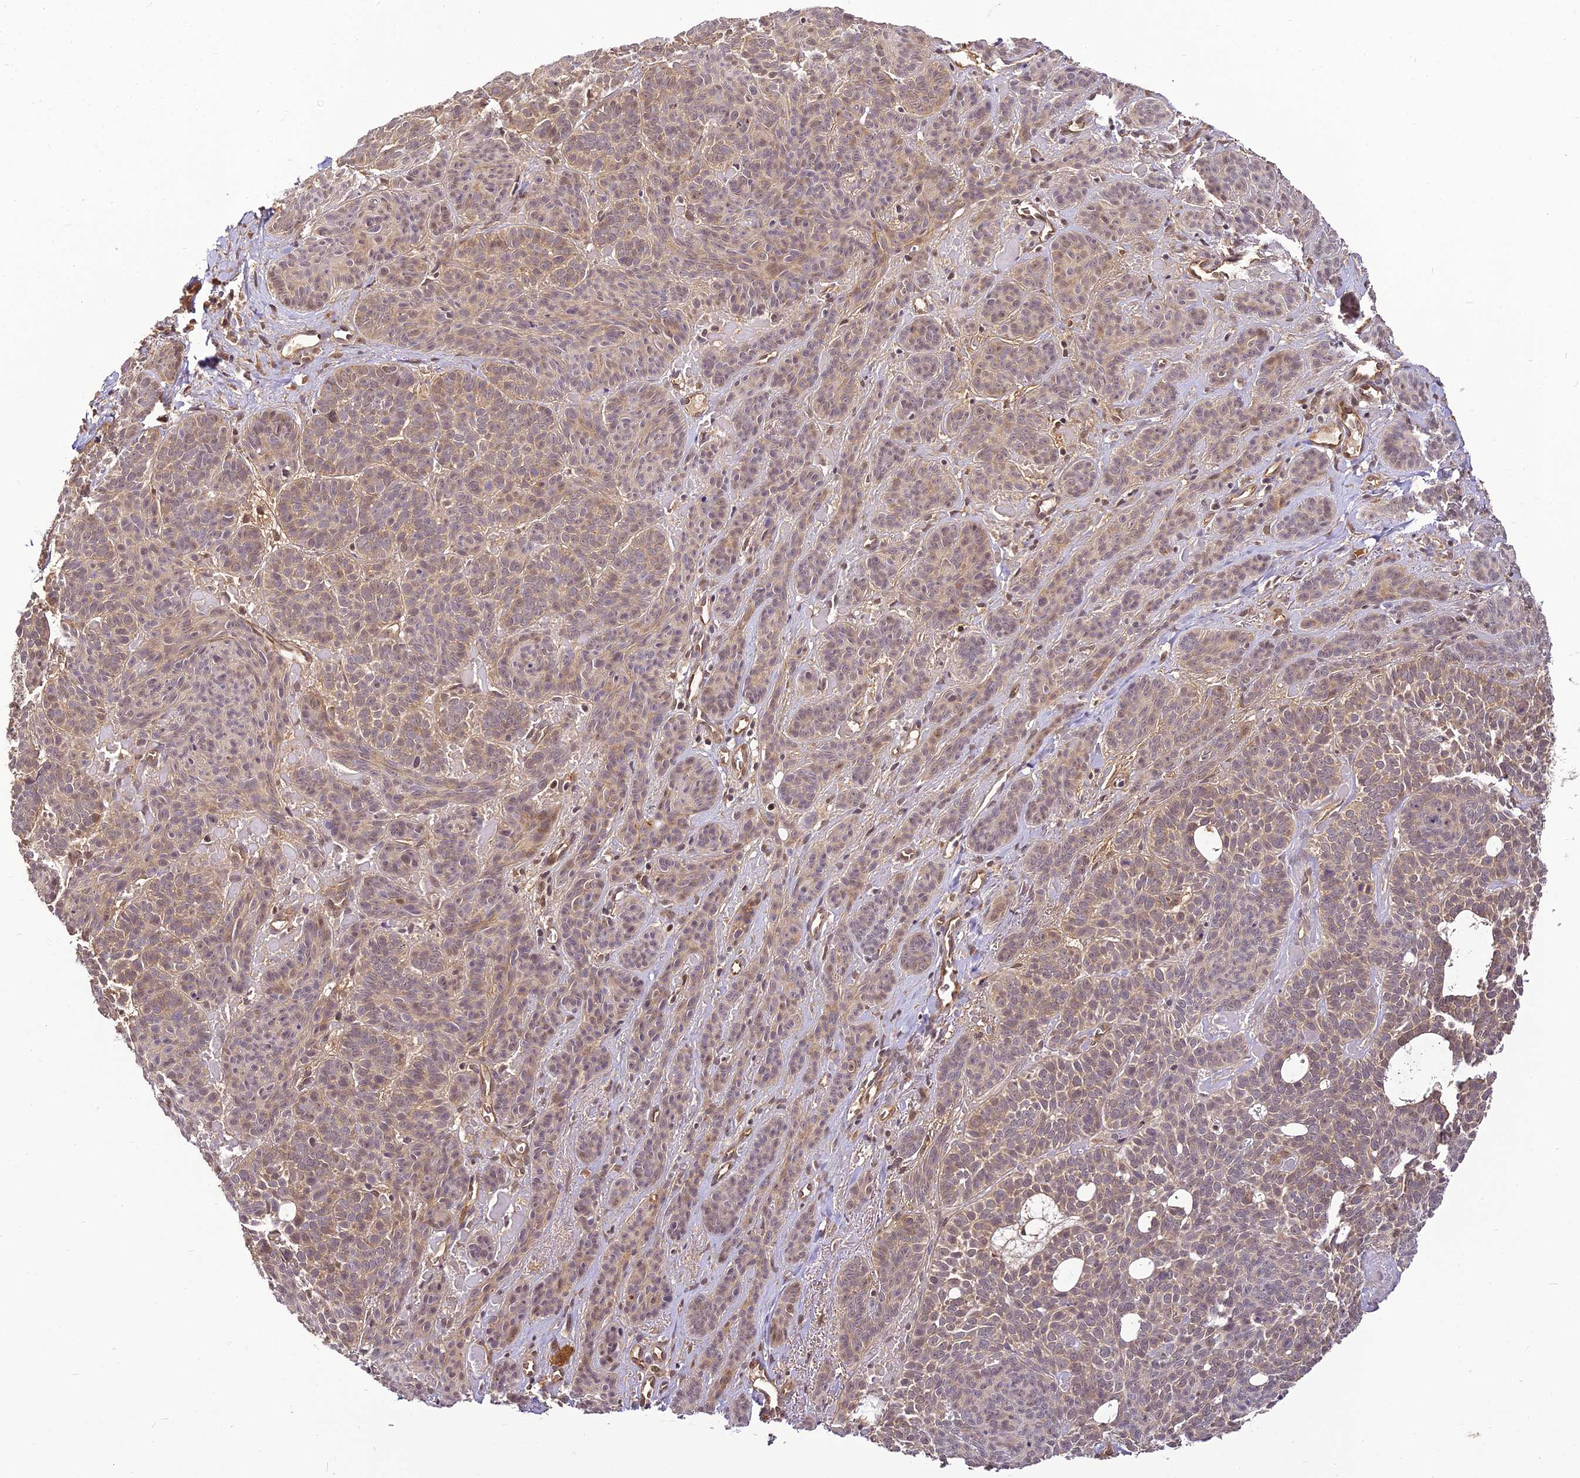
{"staining": {"intensity": "weak", "quantity": "<25%", "location": "cytoplasmic/membranous"}, "tissue": "skin cancer", "cell_type": "Tumor cells", "image_type": "cancer", "snomed": [{"axis": "morphology", "description": "Basal cell carcinoma"}, {"axis": "topography", "description": "Skin"}], "caption": "Immunohistochemical staining of skin cancer reveals no significant staining in tumor cells.", "gene": "BCDIN3D", "patient": {"sex": "male", "age": 85}}